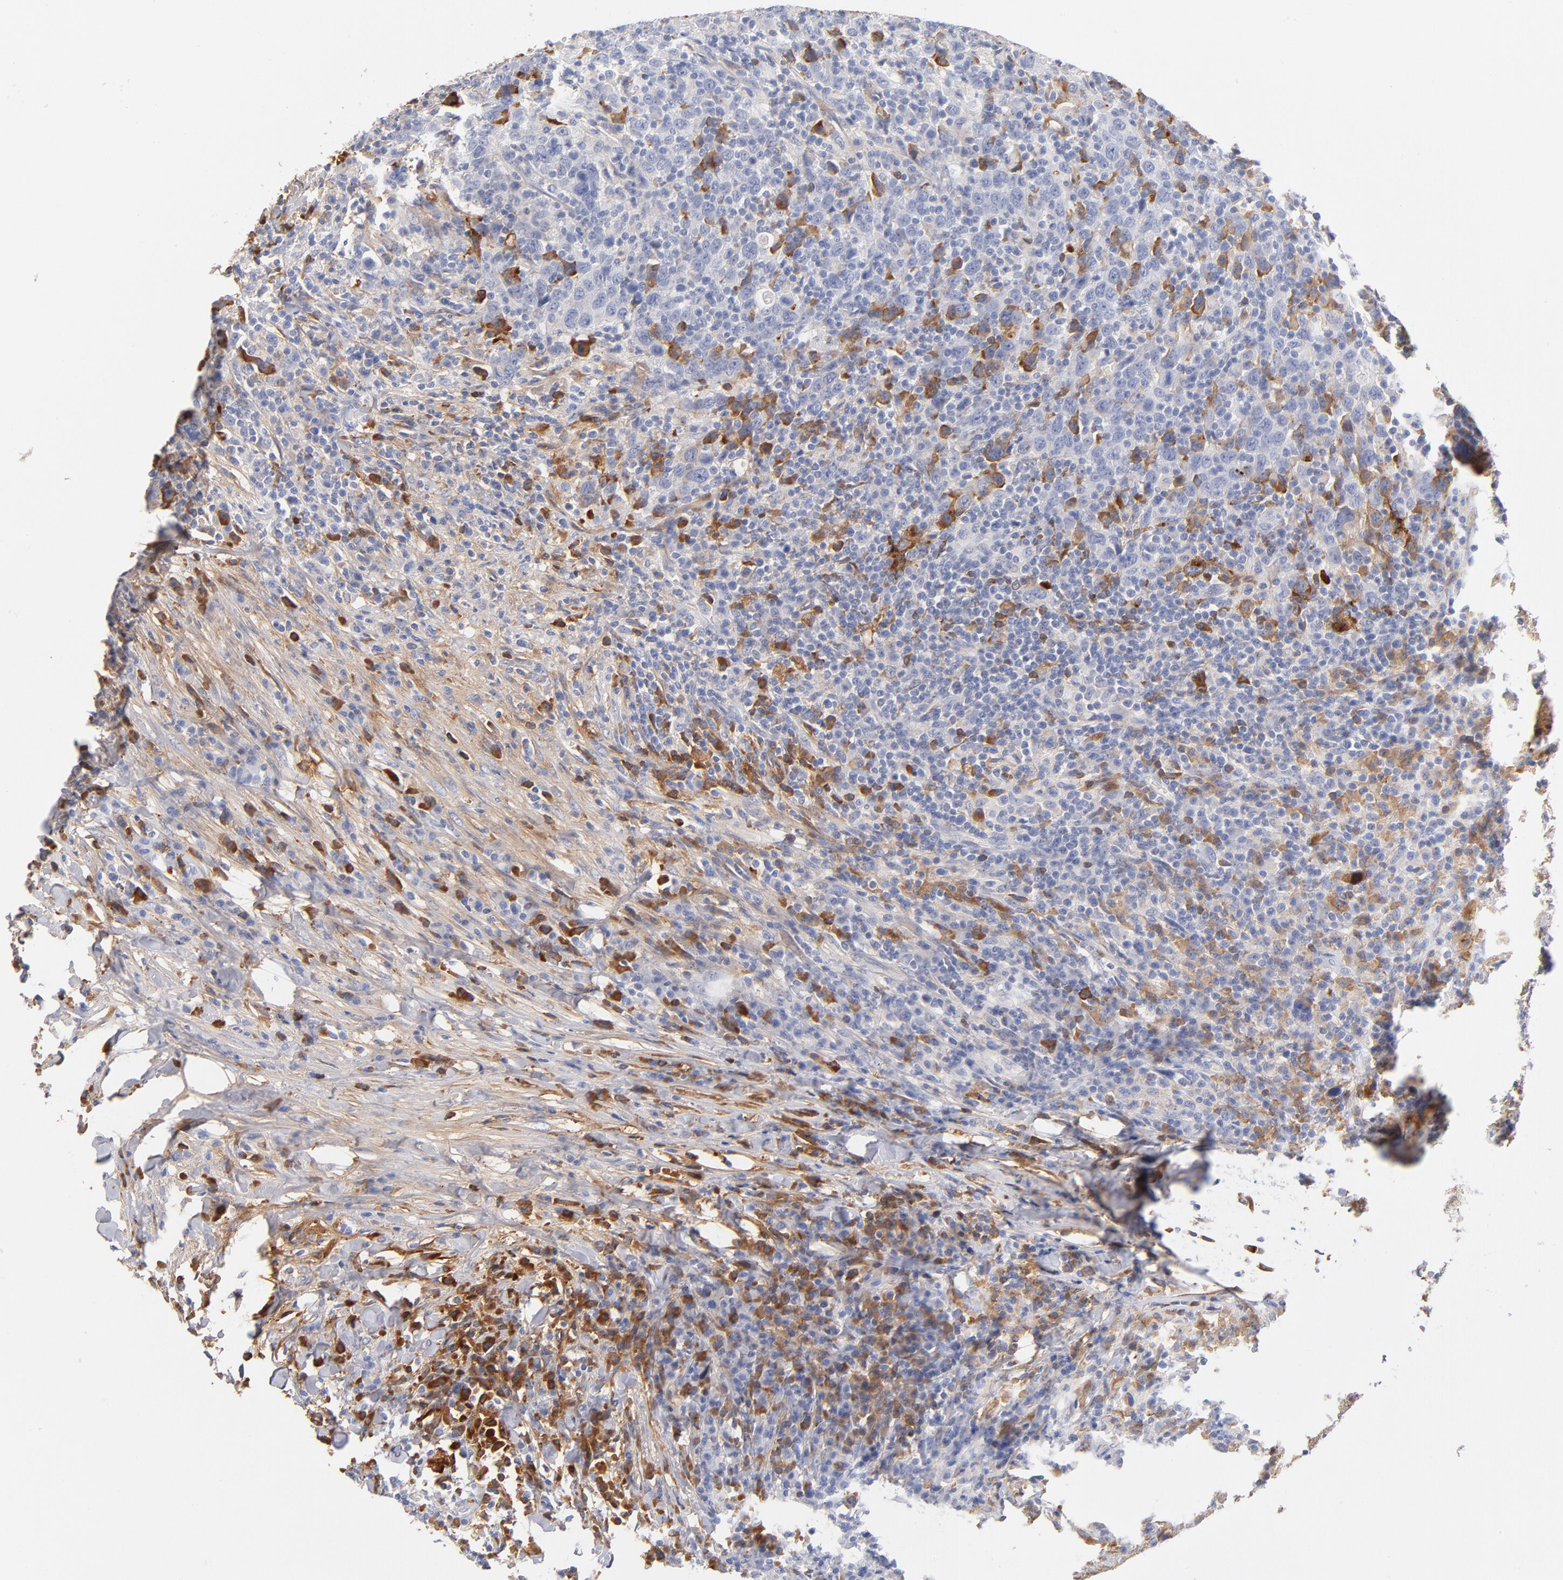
{"staining": {"intensity": "negative", "quantity": "none", "location": "none"}, "tissue": "urothelial cancer", "cell_type": "Tumor cells", "image_type": "cancer", "snomed": [{"axis": "morphology", "description": "Urothelial carcinoma, High grade"}, {"axis": "topography", "description": "Urinary bladder"}], "caption": "This is an immunohistochemistry histopathology image of human urothelial carcinoma (high-grade). There is no positivity in tumor cells.", "gene": "C3", "patient": {"sex": "male", "age": 61}}